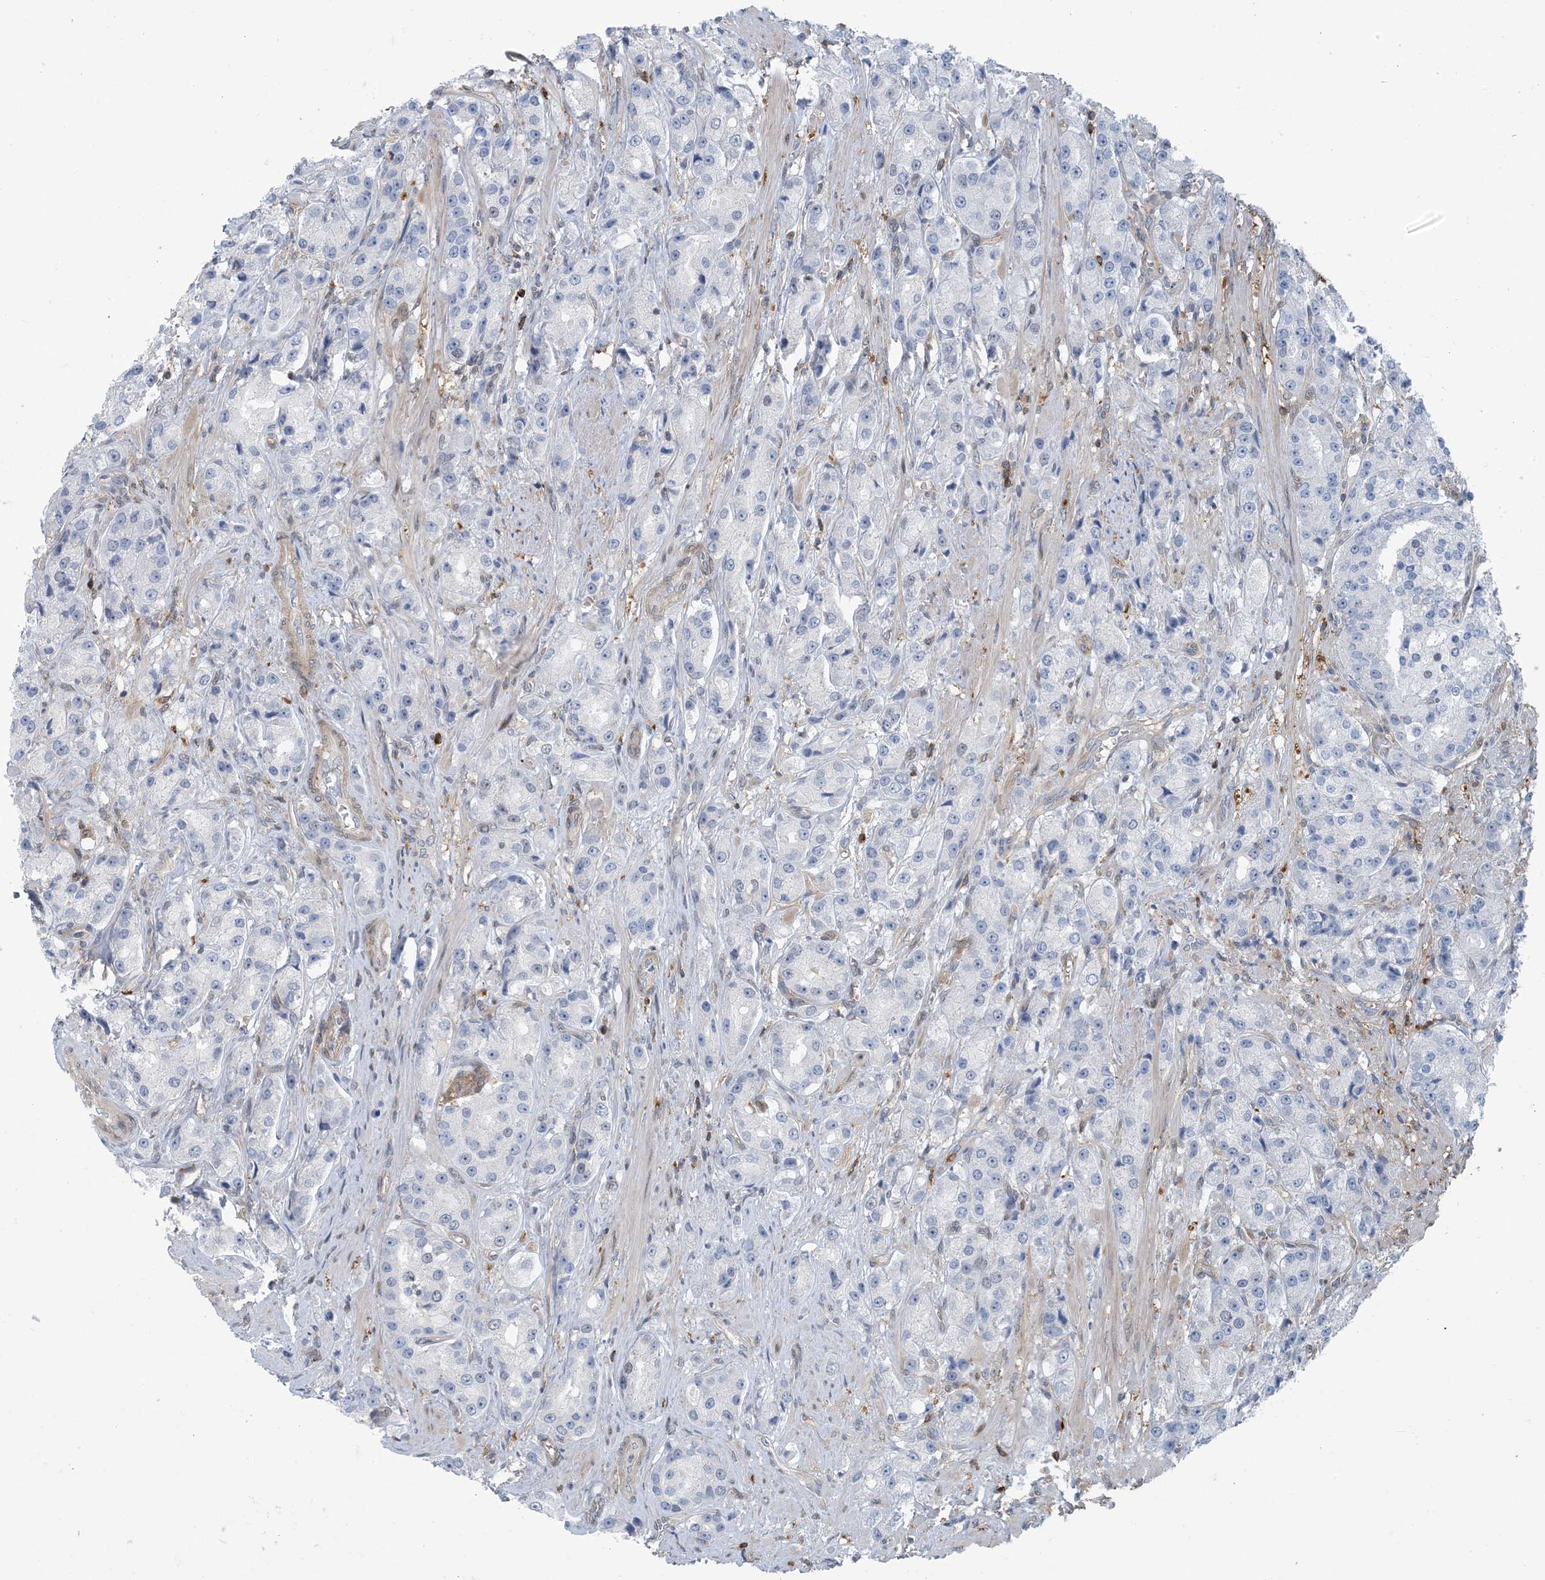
{"staining": {"intensity": "negative", "quantity": "none", "location": "none"}, "tissue": "prostate cancer", "cell_type": "Tumor cells", "image_type": "cancer", "snomed": [{"axis": "morphology", "description": "Adenocarcinoma, High grade"}, {"axis": "topography", "description": "Prostate"}], "caption": "This is a photomicrograph of immunohistochemistry (IHC) staining of prostate cancer (high-grade adenocarcinoma), which shows no expression in tumor cells.", "gene": "ZC3H12A", "patient": {"sex": "male", "age": 60}}